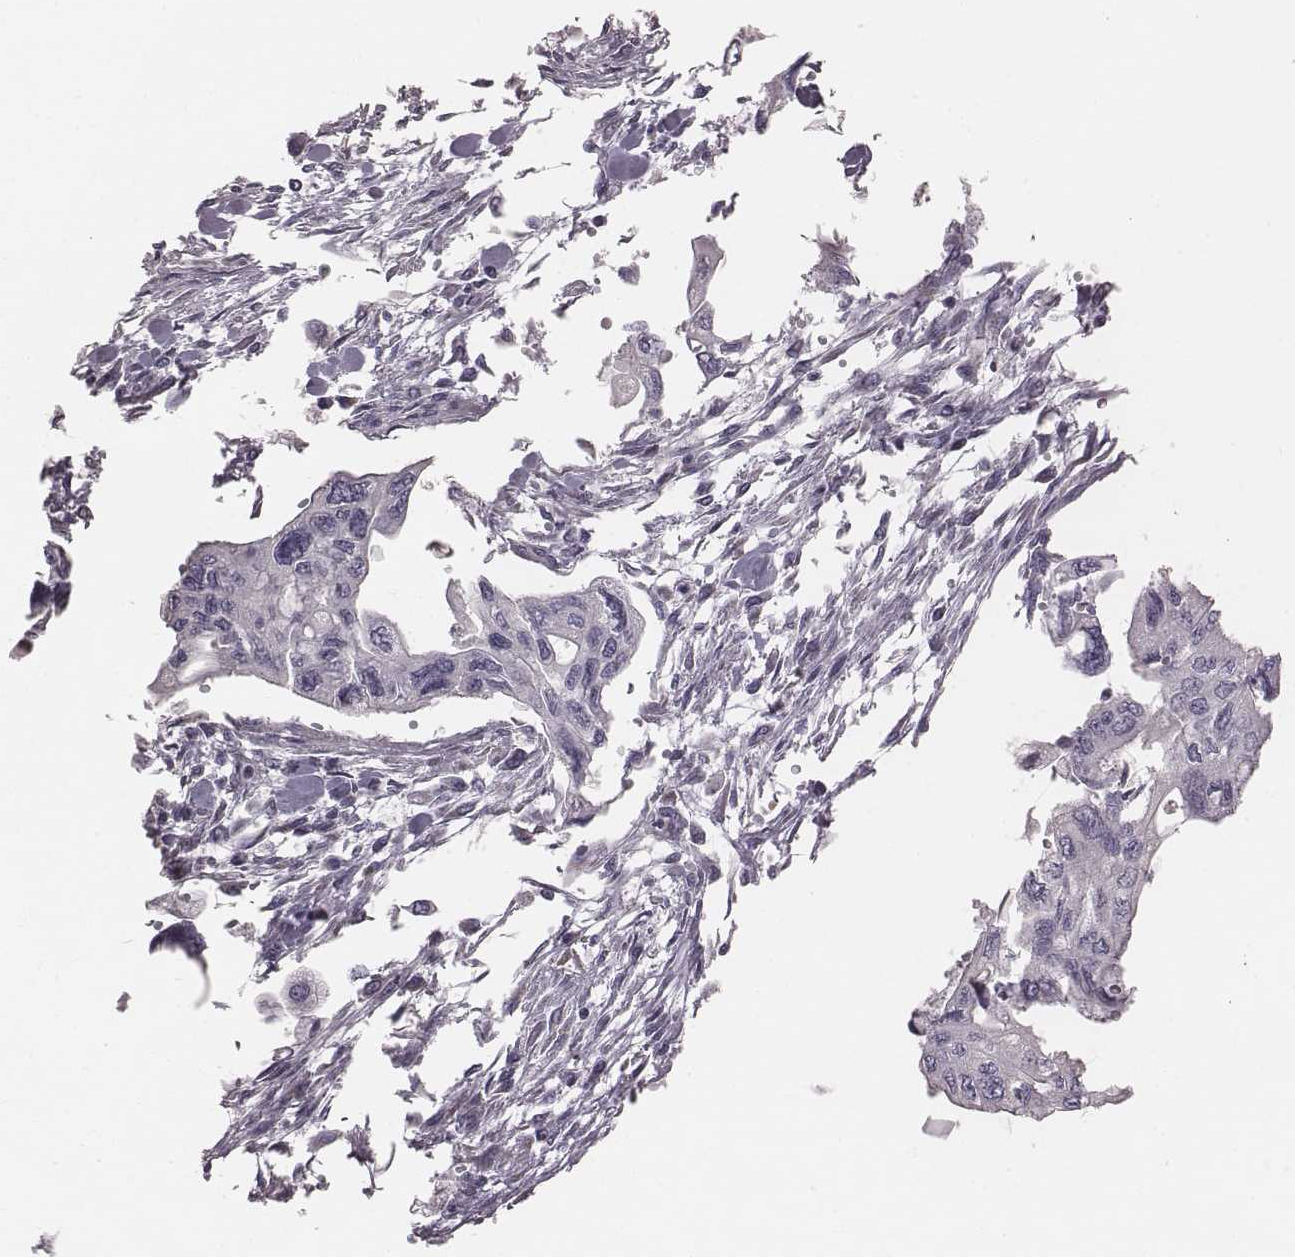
{"staining": {"intensity": "negative", "quantity": "none", "location": "none"}, "tissue": "pancreatic cancer", "cell_type": "Tumor cells", "image_type": "cancer", "snomed": [{"axis": "morphology", "description": "Adenocarcinoma, NOS"}, {"axis": "topography", "description": "Pancreas"}], "caption": "High power microscopy histopathology image of an immunohistochemistry micrograph of pancreatic cancer (adenocarcinoma), revealing no significant staining in tumor cells.", "gene": "C6orf58", "patient": {"sex": "female", "age": 76}}